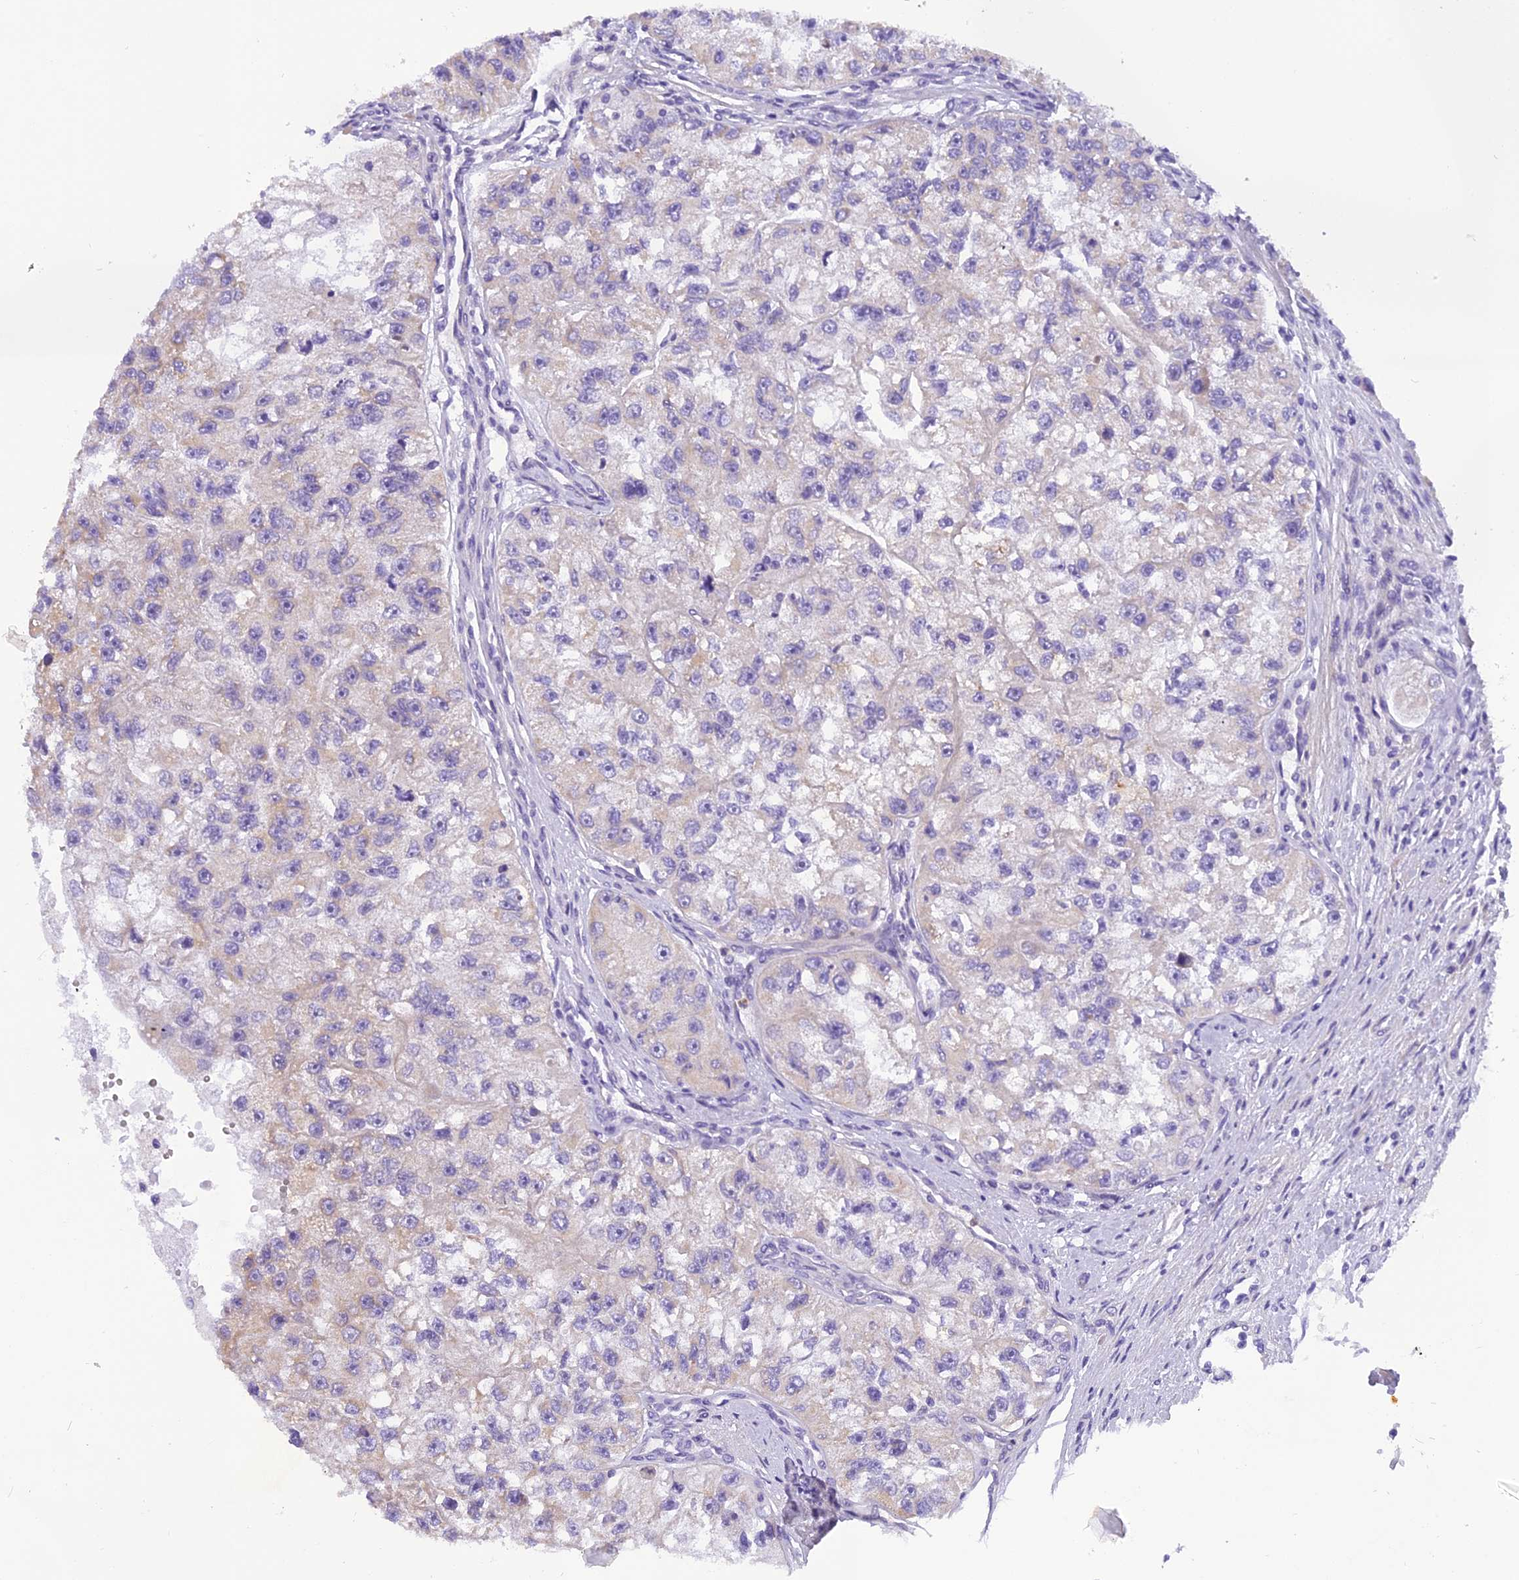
{"staining": {"intensity": "negative", "quantity": "none", "location": "none"}, "tissue": "renal cancer", "cell_type": "Tumor cells", "image_type": "cancer", "snomed": [{"axis": "morphology", "description": "Adenocarcinoma, NOS"}, {"axis": "topography", "description": "Kidney"}], "caption": "A micrograph of human renal cancer (adenocarcinoma) is negative for staining in tumor cells. (DAB (3,3'-diaminobenzidine) immunohistochemistry (IHC), high magnification).", "gene": "TRIM3", "patient": {"sex": "male", "age": 63}}